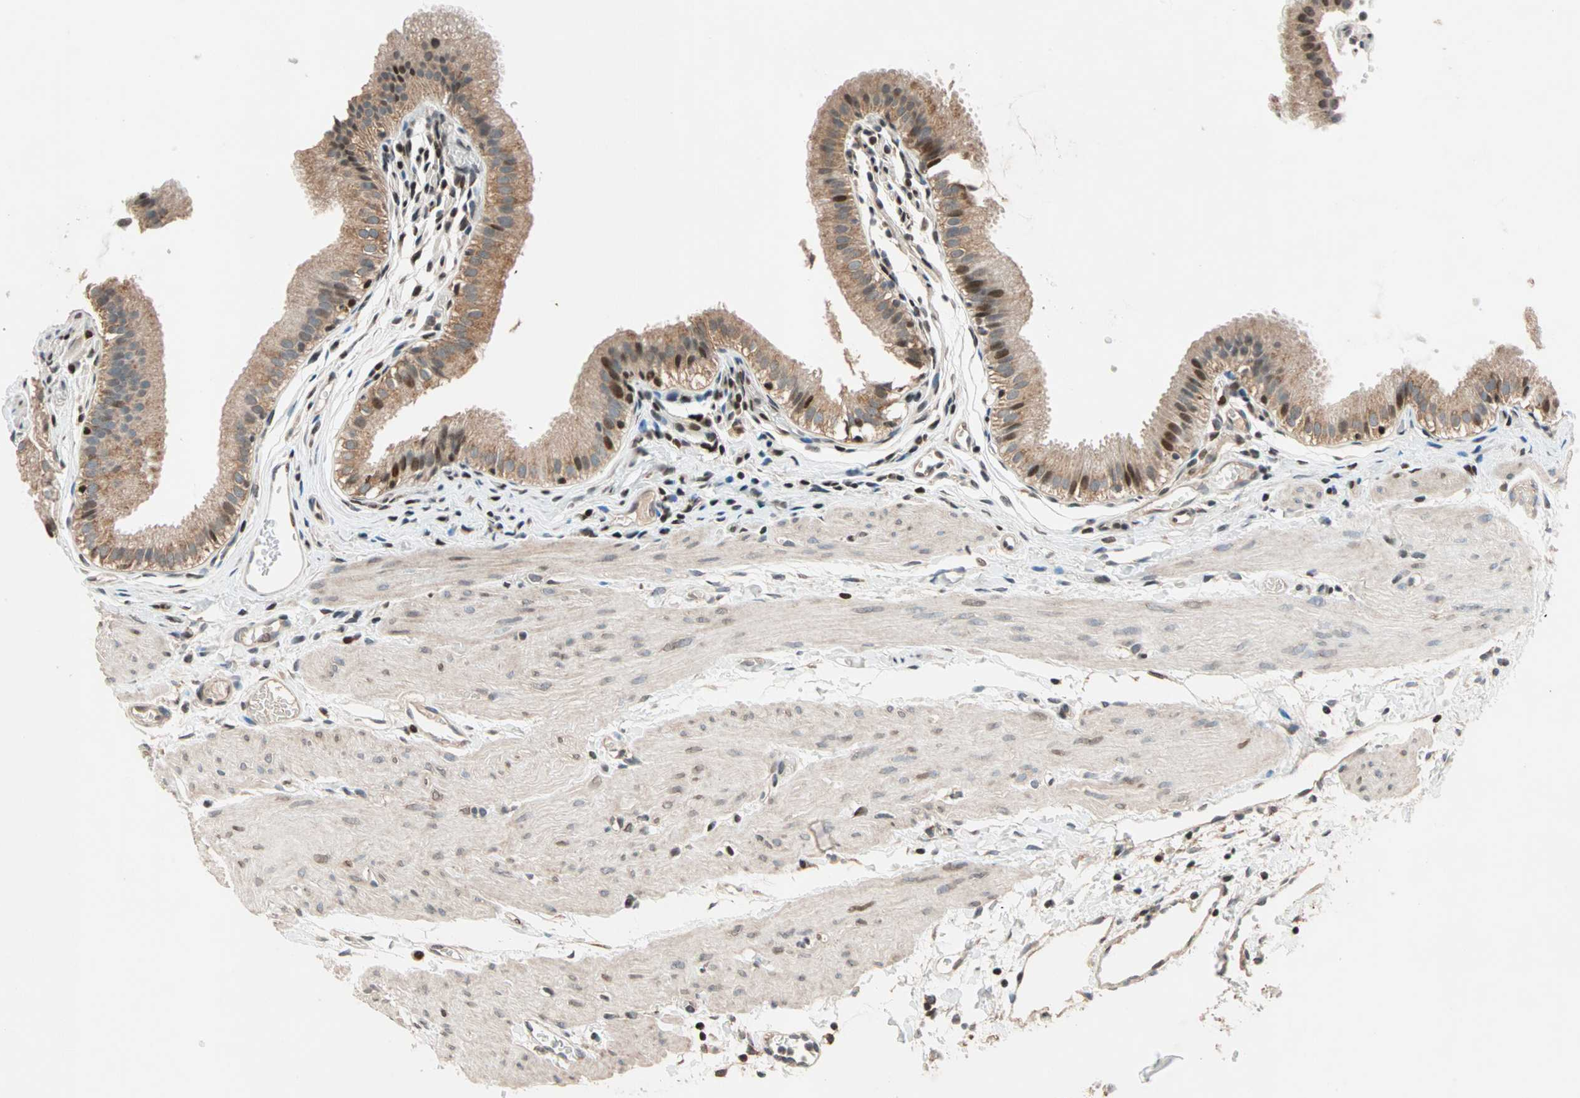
{"staining": {"intensity": "moderate", "quantity": ">75%", "location": "cytoplasmic/membranous,nuclear"}, "tissue": "gallbladder", "cell_type": "Glandular cells", "image_type": "normal", "snomed": [{"axis": "morphology", "description": "Normal tissue, NOS"}, {"axis": "topography", "description": "Gallbladder"}], "caption": "Immunohistochemistry (IHC) photomicrograph of benign gallbladder: gallbladder stained using IHC shows medium levels of moderate protein expression localized specifically in the cytoplasmic/membranous,nuclear of glandular cells, appearing as a cytoplasmic/membranous,nuclear brown color.", "gene": "HECW1", "patient": {"sex": "female", "age": 26}}